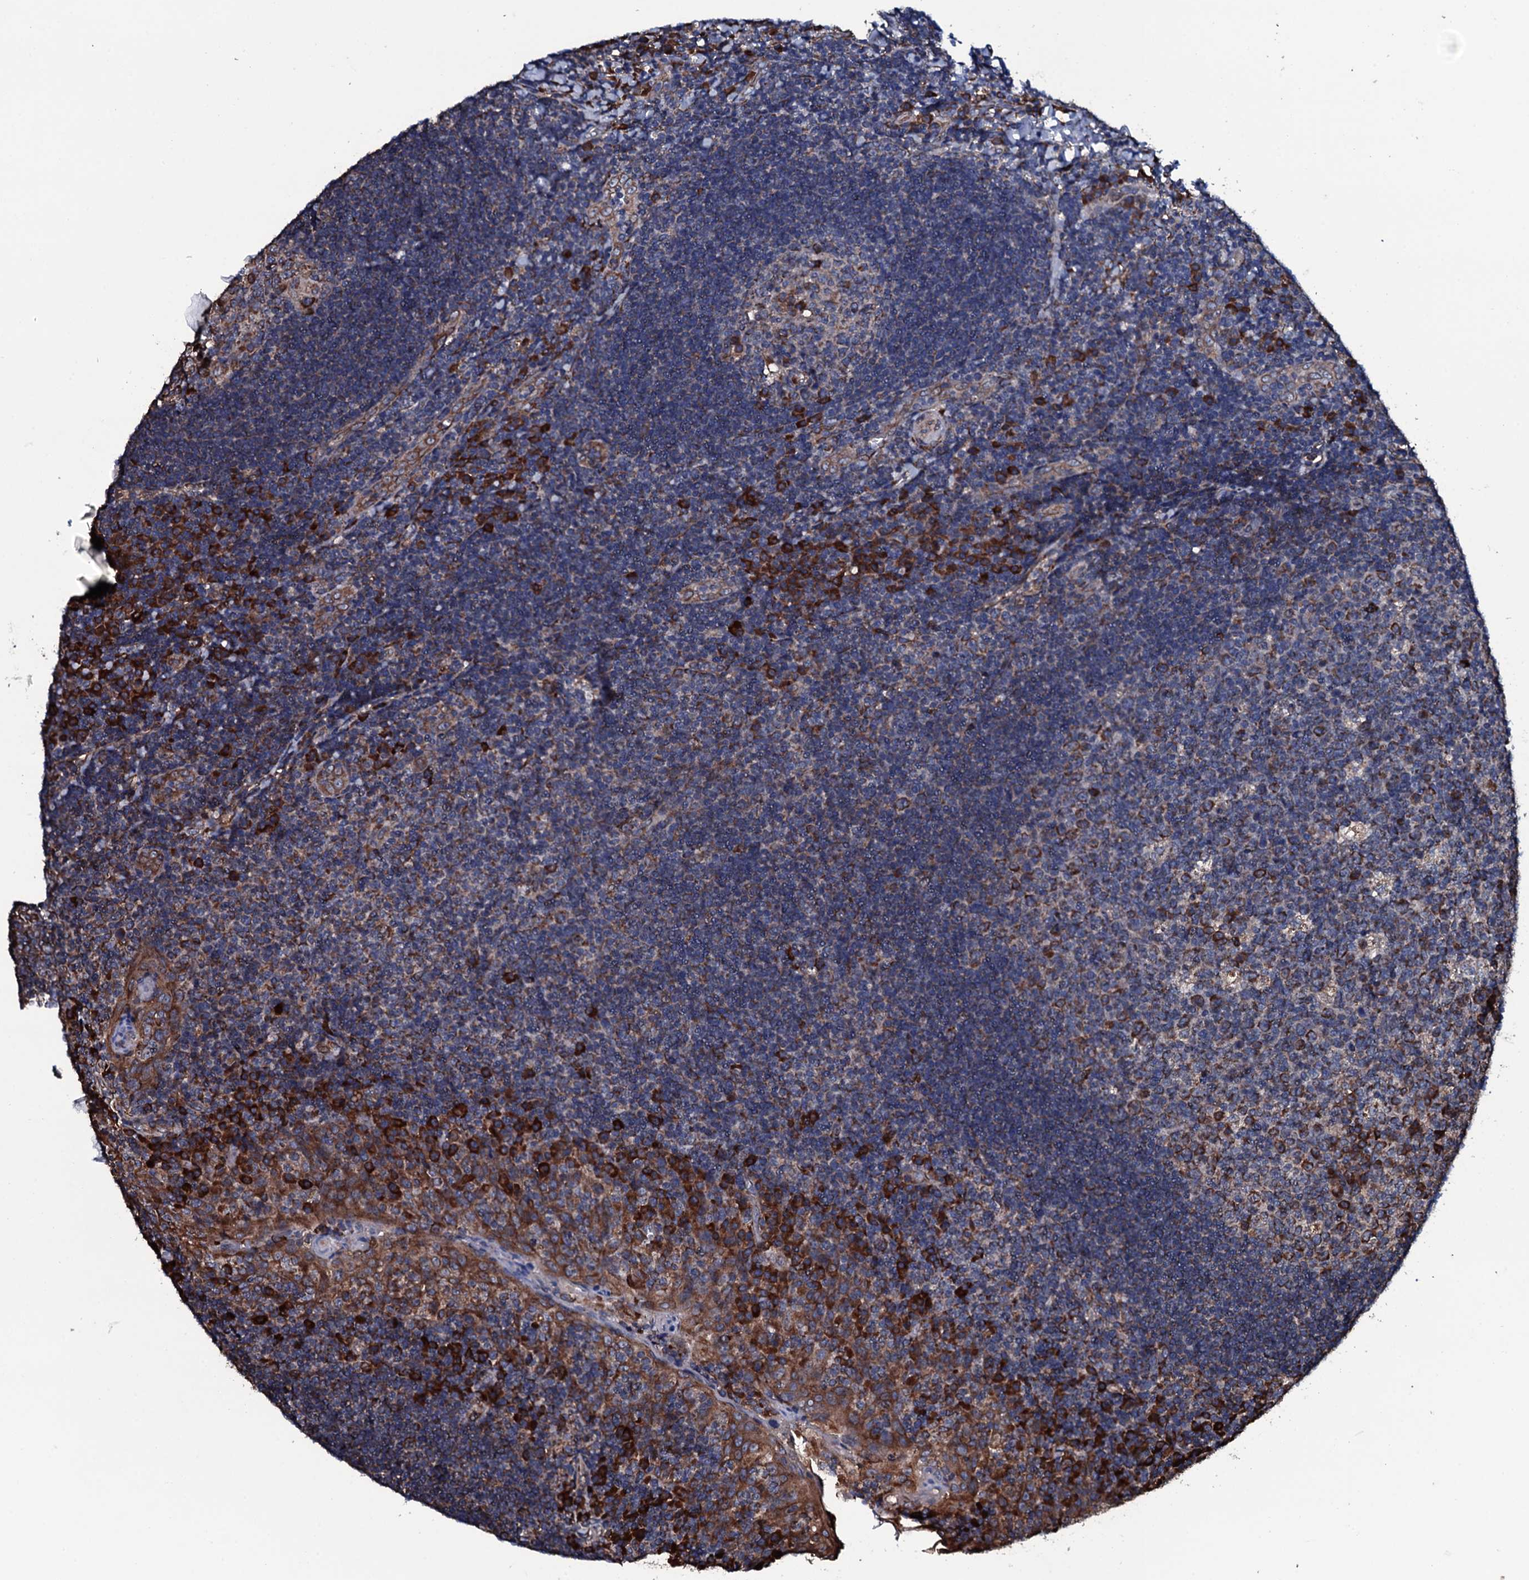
{"staining": {"intensity": "strong", "quantity": "<25%", "location": "cytoplasmic/membranous"}, "tissue": "tonsil", "cell_type": "Germinal center cells", "image_type": "normal", "snomed": [{"axis": "morphology", "description": "Normal tissue, NOS"}, {"axis": "topography", "description": "Tonsil"}], "caption": "Immunohistochemical staining of normal tonsil shows strong cytoplasmic/membranous protein staining in about <25% of germinal center cells. The staining was performed using DAB (3,3'-diaminobenzidine), with brown indicating positive protein expression. Nuclei are stained blue with hematoxylin.", "gene": "RAB12", "patient": {"sex": "male", "age": 17}}